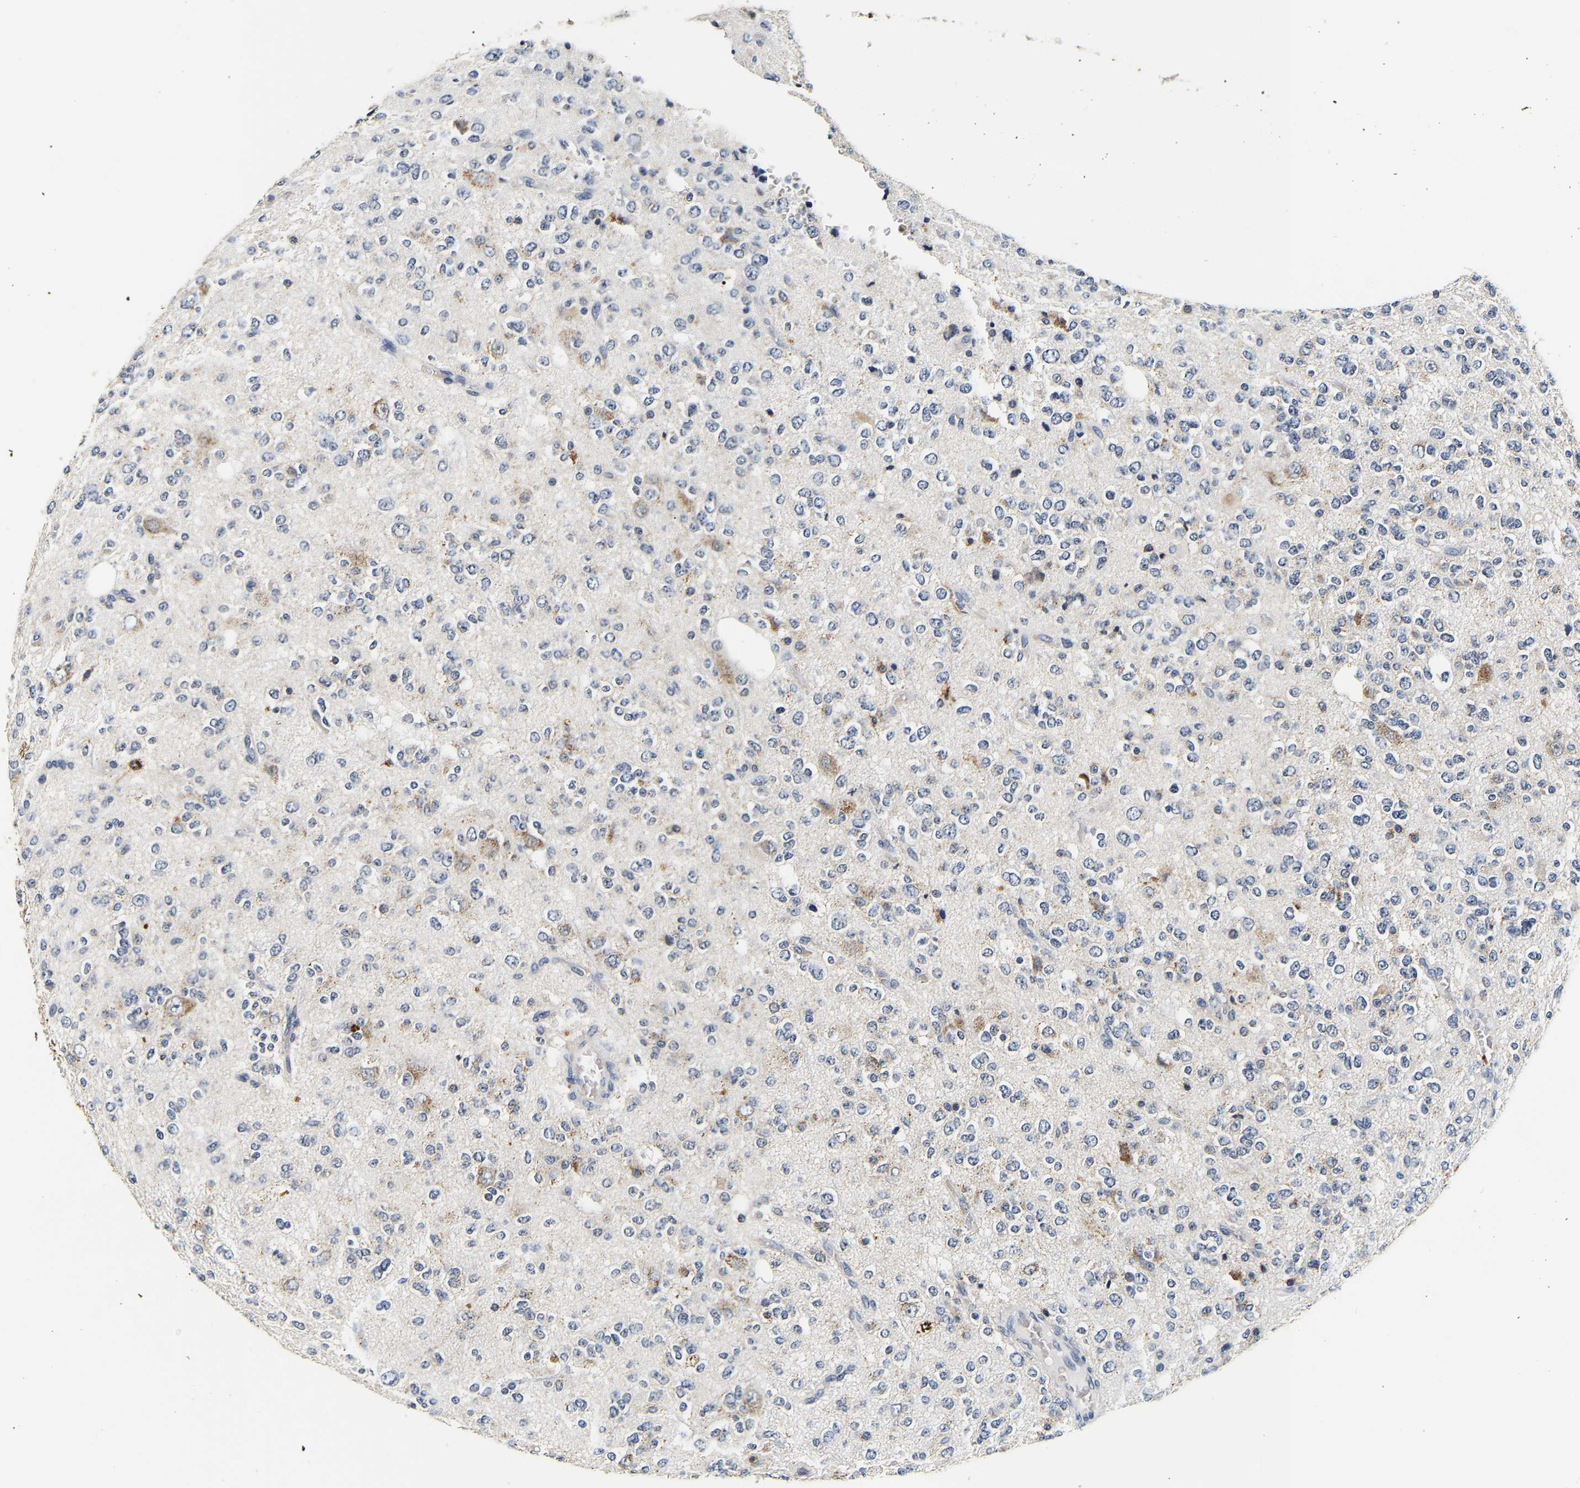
{"staining": {"intensity": "negative", "quantity": "none", "location": "none"}, "tissue": "glioma", "cell_type": "Tumor cells", "image_type": "cancer", "snomed": [{"axis": "morphology", "description": "Glioma, malignant, Low grade"}, {"axis": "topography", "description": "Brain"}], "caption": "Micrograph shows no significant protein expression in tumor cells of malignant glioma (low-grade).", "gene": "SMU1", "patient": {"sex": "male", "age": 38}}